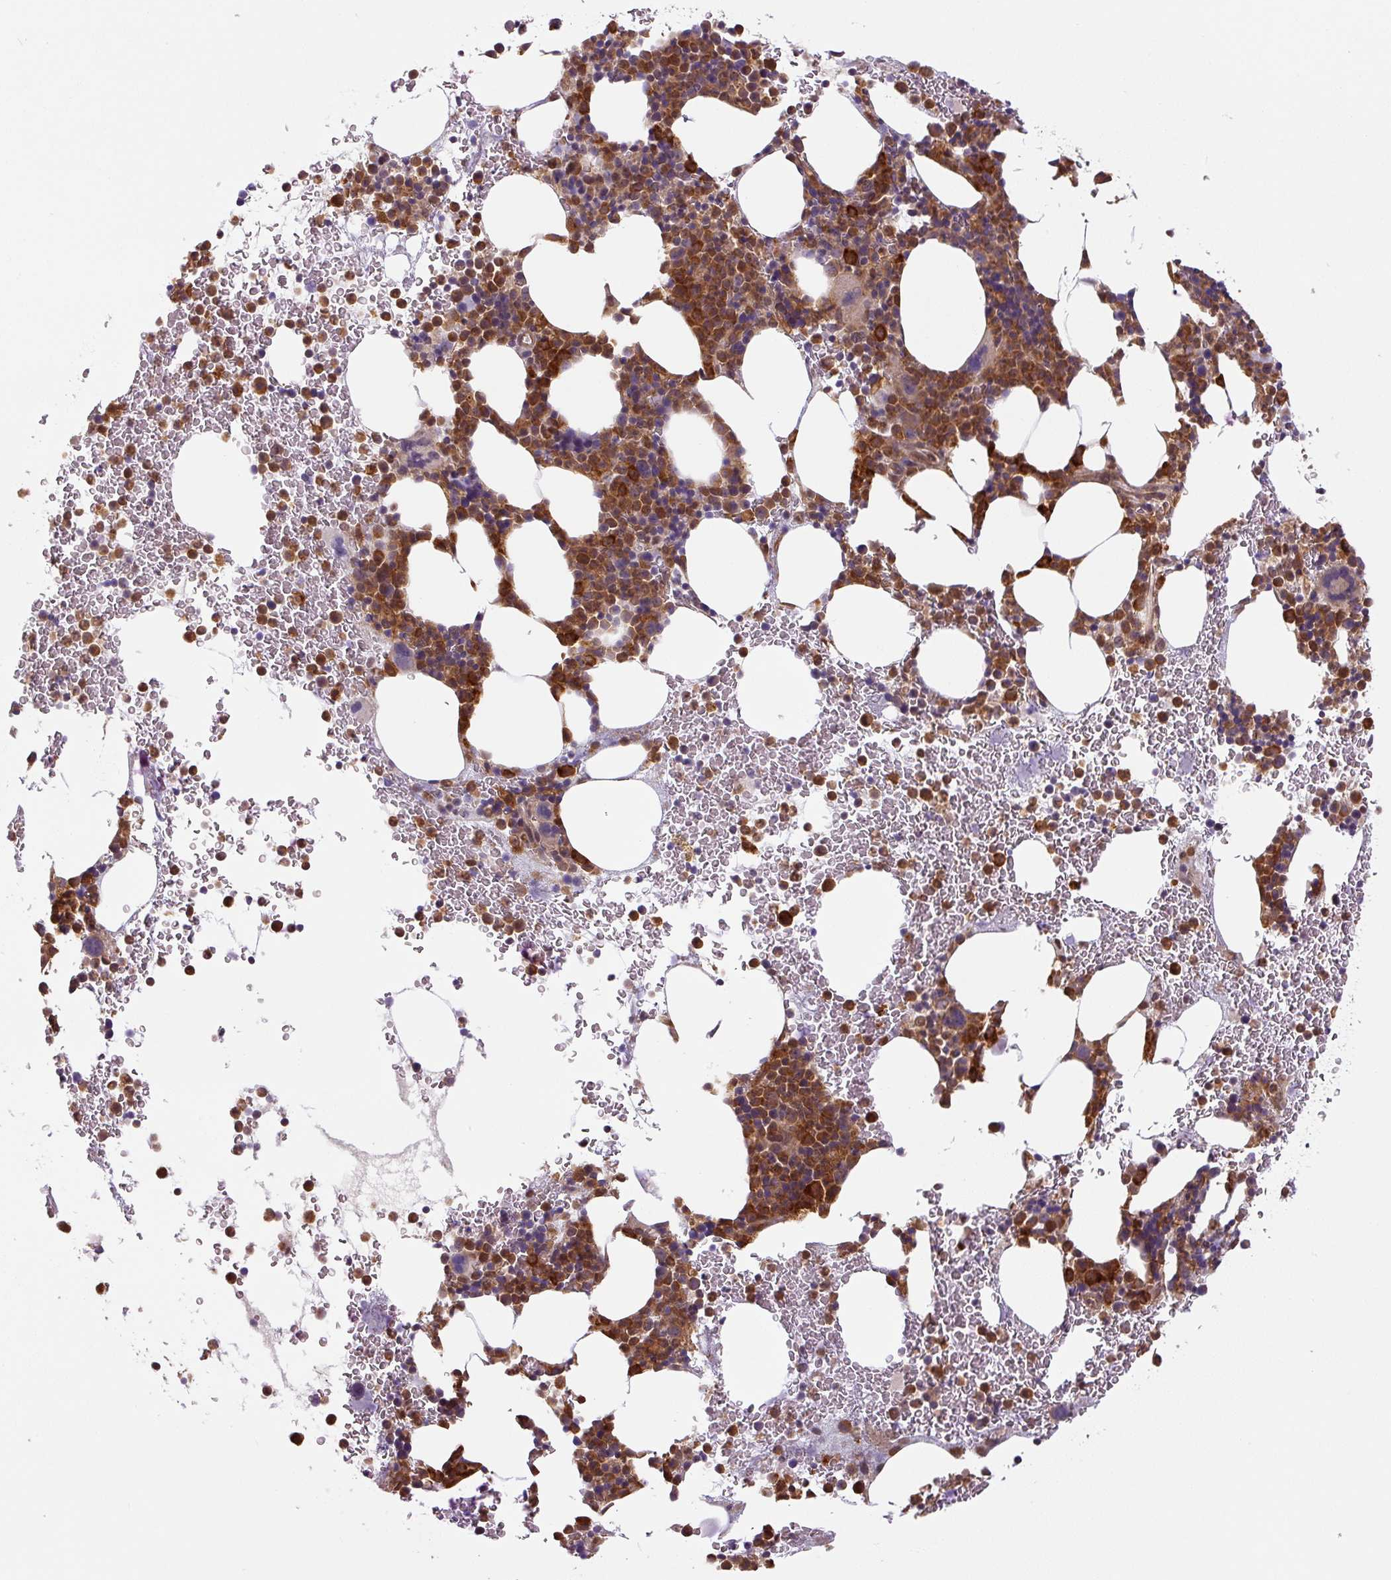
{"staining": {"intensity": "strong", "quantity": ">75%", "location": "cytoplasmic/membranous"}, "tissue": "bone marrow", "cell_type": "Hematopoietic cells", "image_type": "normal", "snomed": [{"axis": "morphology", "description": "Normal tissue, NOS"}, {"axis": "topography", "description": "Bone marrow"}], "caption": "Protein staining by immunohistochemistry reveals strong cytoplasmic/membranous staining in about >75% of hematopoietic cells in unremarkable bone marrow.", "gene": "ZSWIM7", "patient": {"sex": "male", "age": 62}}